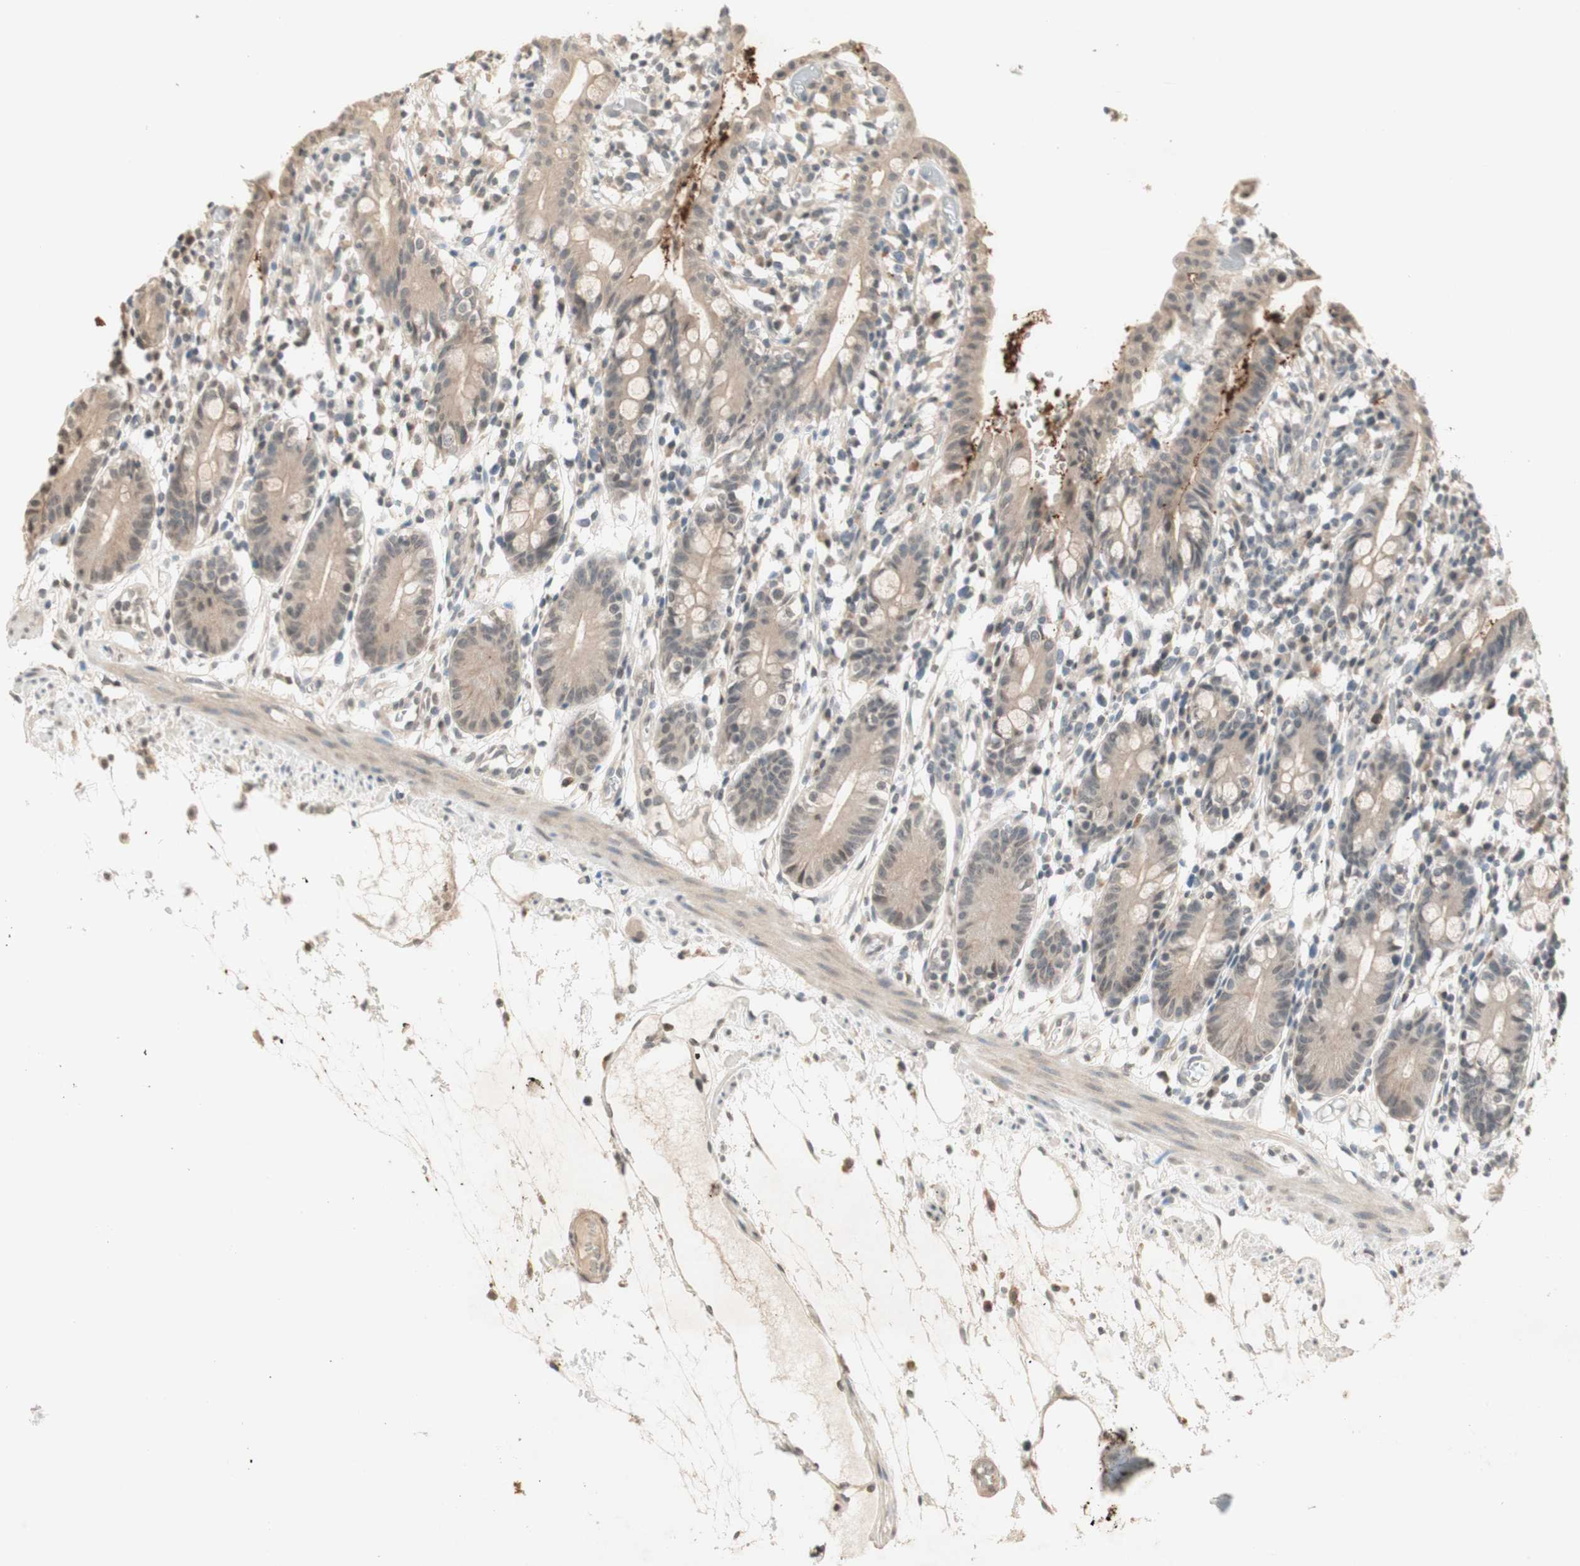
{"staining": {"intensity": "weak", "quantity": ">75%", "location": "cytoplasmic/membranous"}, "tissue": "small intestine", "cell_type": "Glandular cells", "image_type": "normal", "snomed": [{"axis": "morphology", "description": "Normal tissue, NOS"}, {"axis": "morphology", "description": "Cystadenocarcinoma, serous, Metastatic site"}, {"axis": "topography", "description": "Small intestine"}], "caption": "DAB (3,3'-diaminobenzidine) immunohistochemical staining of unremarkable human small intestine demonstrates weak cytoplasmic/membranous protein expression in approximately >75% of glandular cells. (Stains: DAB (3,3'-diaminobenzidine) in brown, nuclei in blue, Microscopy: brightfield microscopy at high magnification).", "gene": "GLI1", "patient": {"sex": "female", "age": 61}}